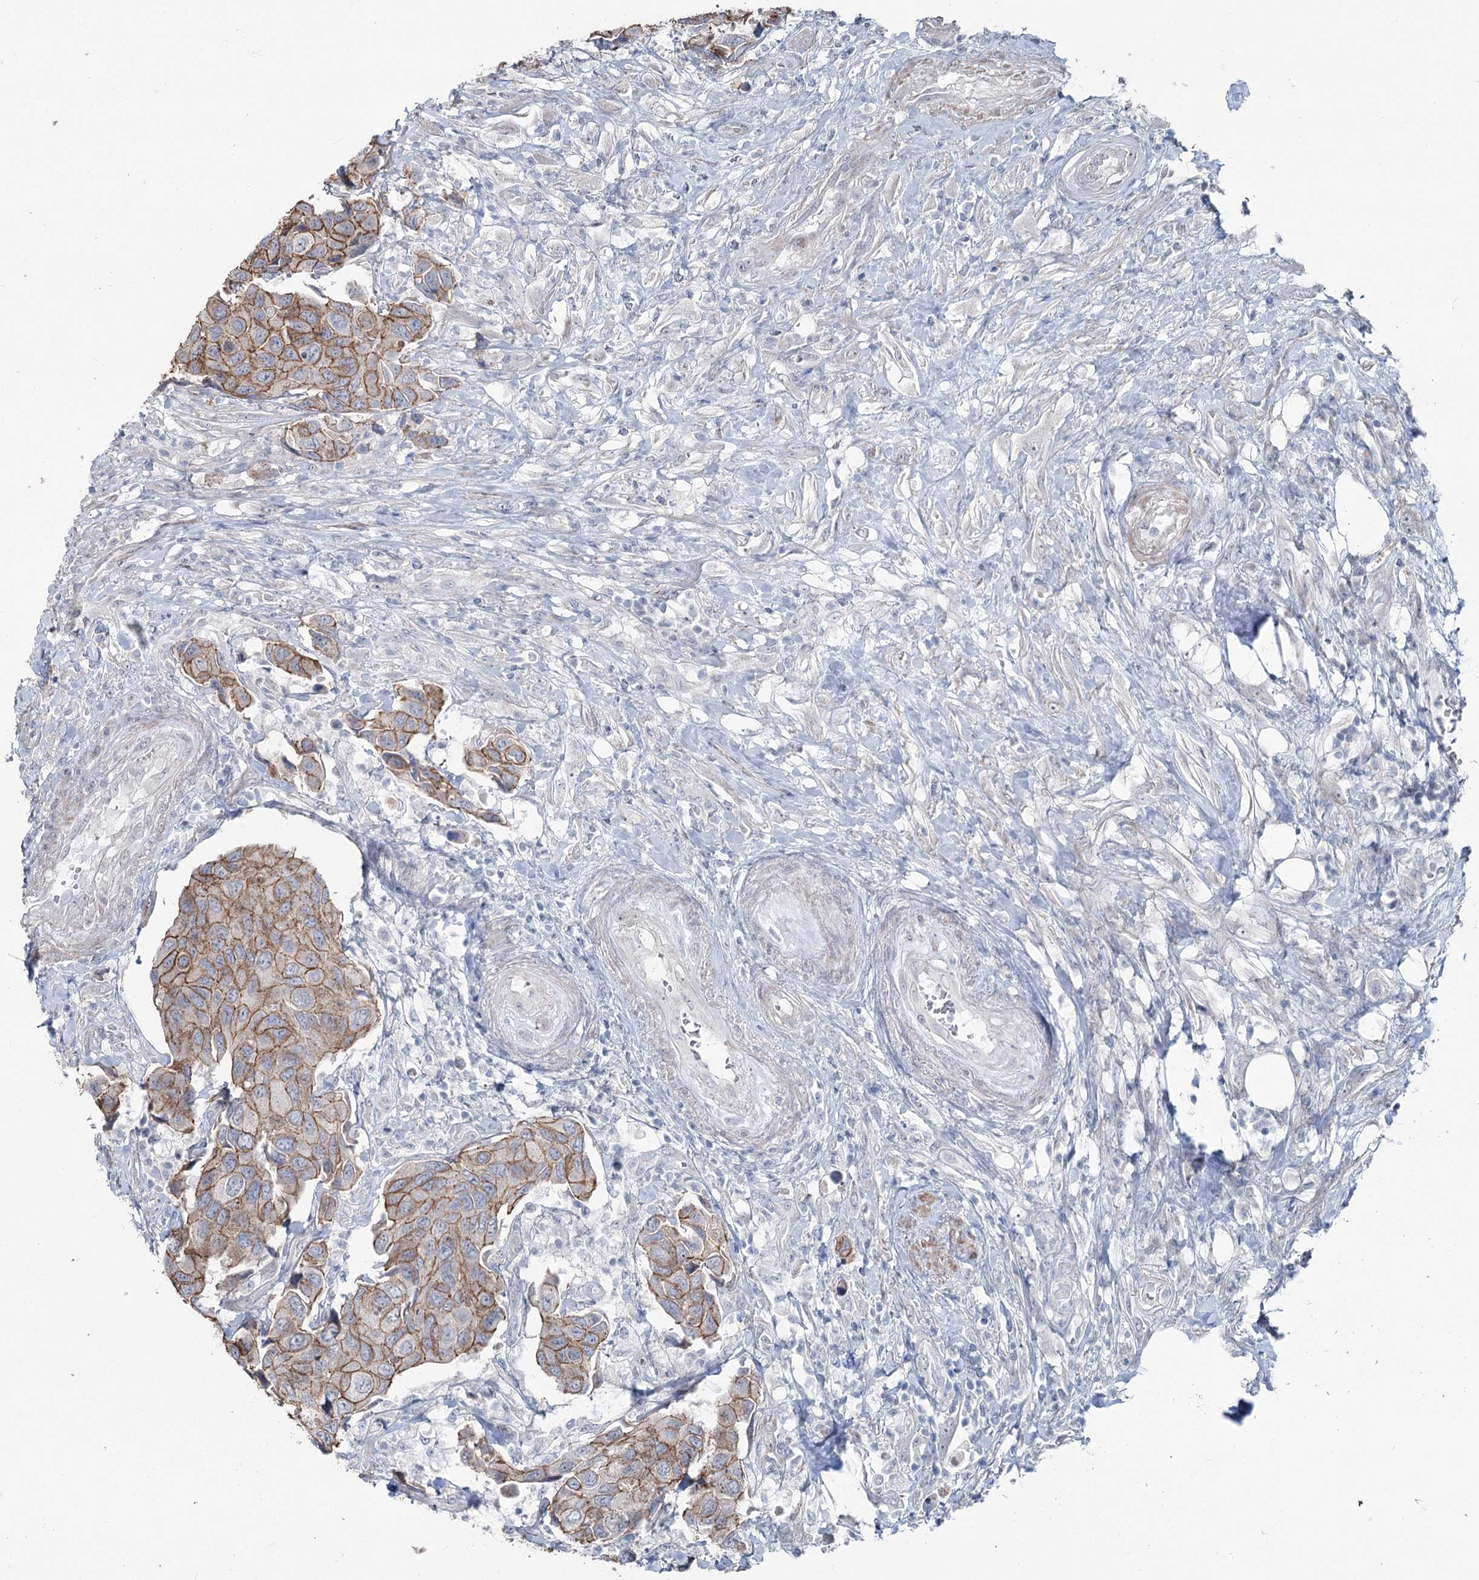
{"staining": {"intensity": "strong", "quantity": ">75%", "location": "cytoplasmic/membranous"}, "tissue": "urothelial cancer", "cell_type": "Tumor cells", "image_type": "cancer", "snomed": [{"axis": "morphology", "description": "Urothelial carcinoma, High grade"}, {"axis": "topography", "description": "Urinary bladder"}], "caption": "The histopathology image reveals immunohistochemical staining of urothelial cancer. There is strong cytoplasmic/membranous positivity is appreciated in about >75% of tumor cells.", "gene": "FAM120B", "patient": {"sex": "male", "age": 74}}